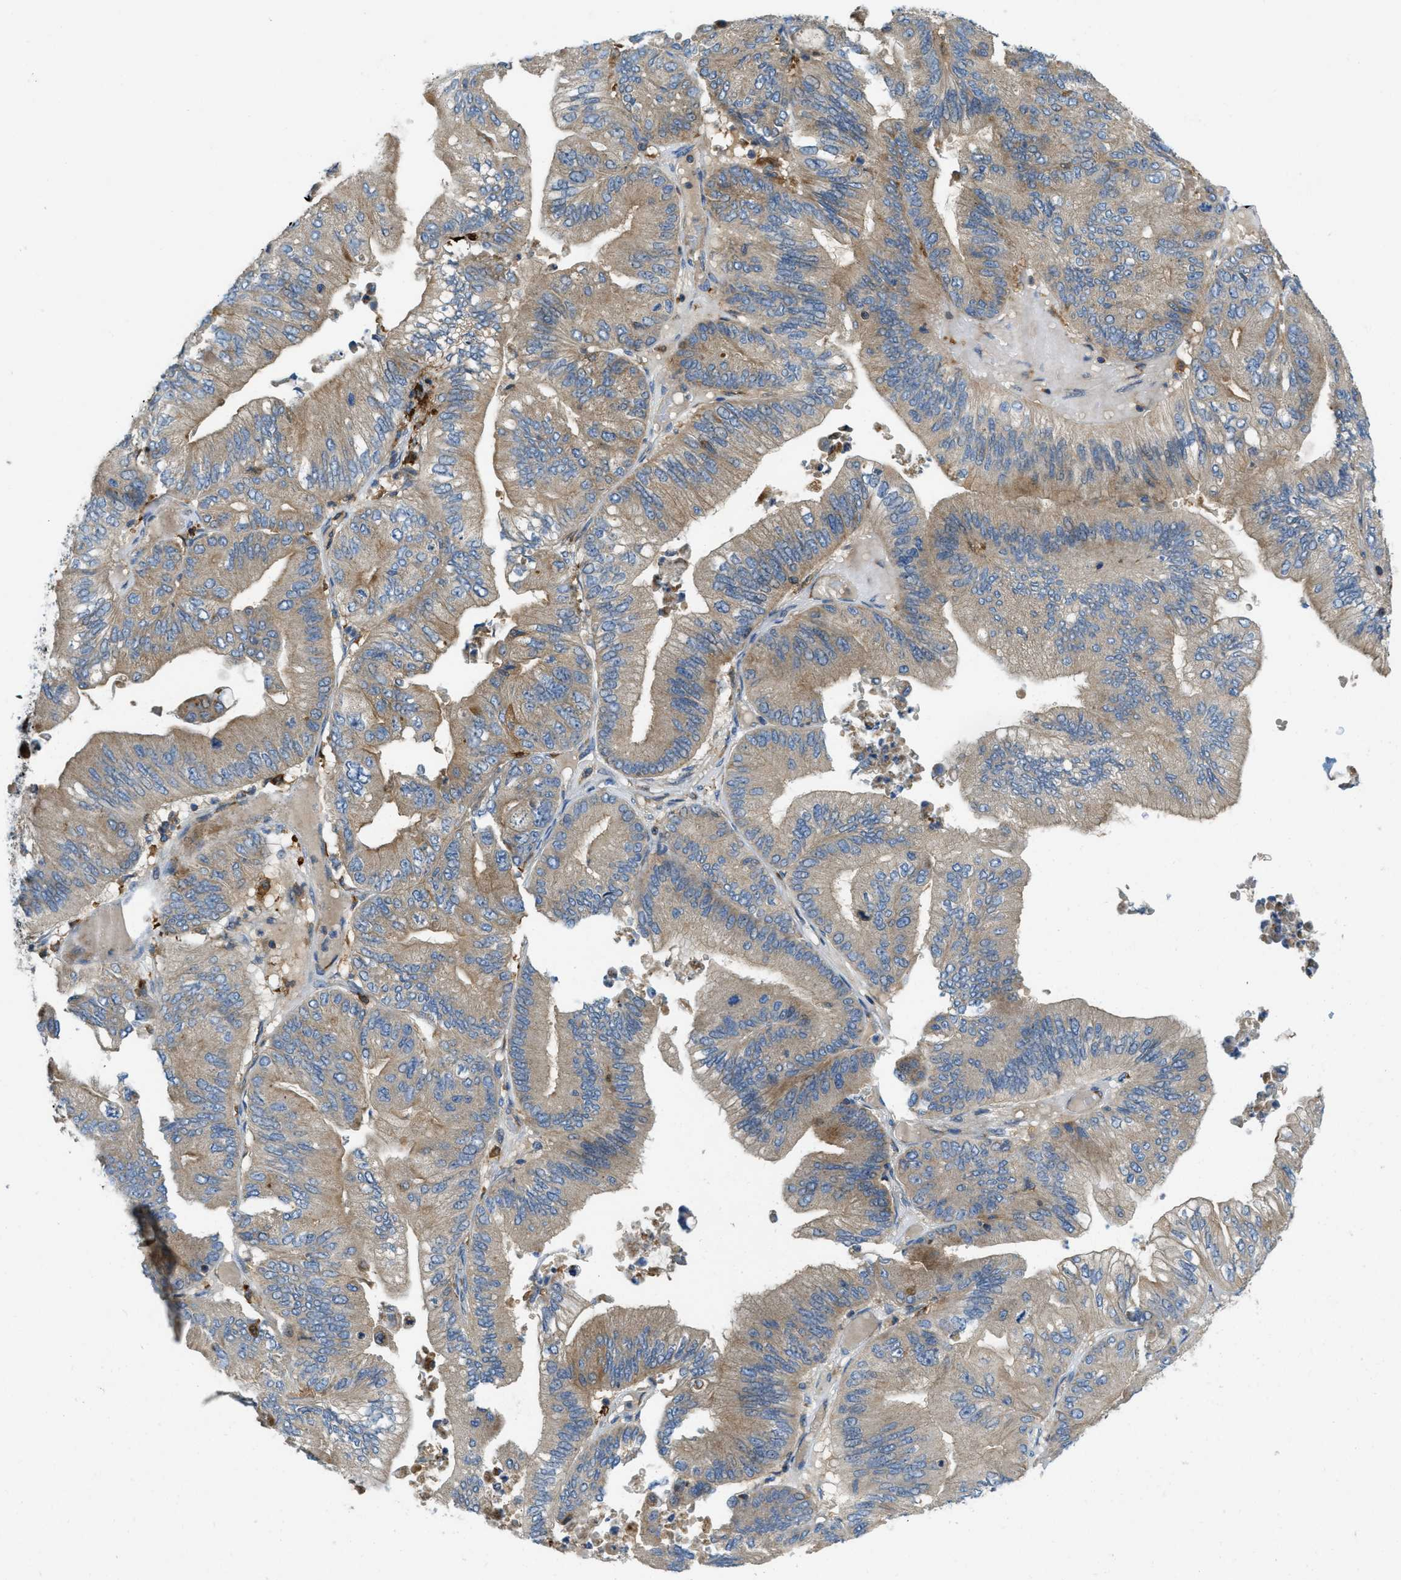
{"staining": {"intensity": "weak", "quantity": ">75%", "location": "cytoplasmic/membranous"}, "tissue": "ovarian cancer", "cell_type": "Tumor cells", "image_type": "cancer", "snomed": [{"axis": "morphology", "description": "Cystadenocarcinoma, mucinous, NOS"}, {"axis": "topography", "description": "Ovary"}], "caption": "Immunohistochemistry (DAB (3,3'-diaminobenzidine)) staining of human ovarian cancer reveals weak cytoplasmic/membranous protein staining in approximately >75% of tumor cells.", "gene": "RFFL", "patient": {"sex": "female", "age": 61}}